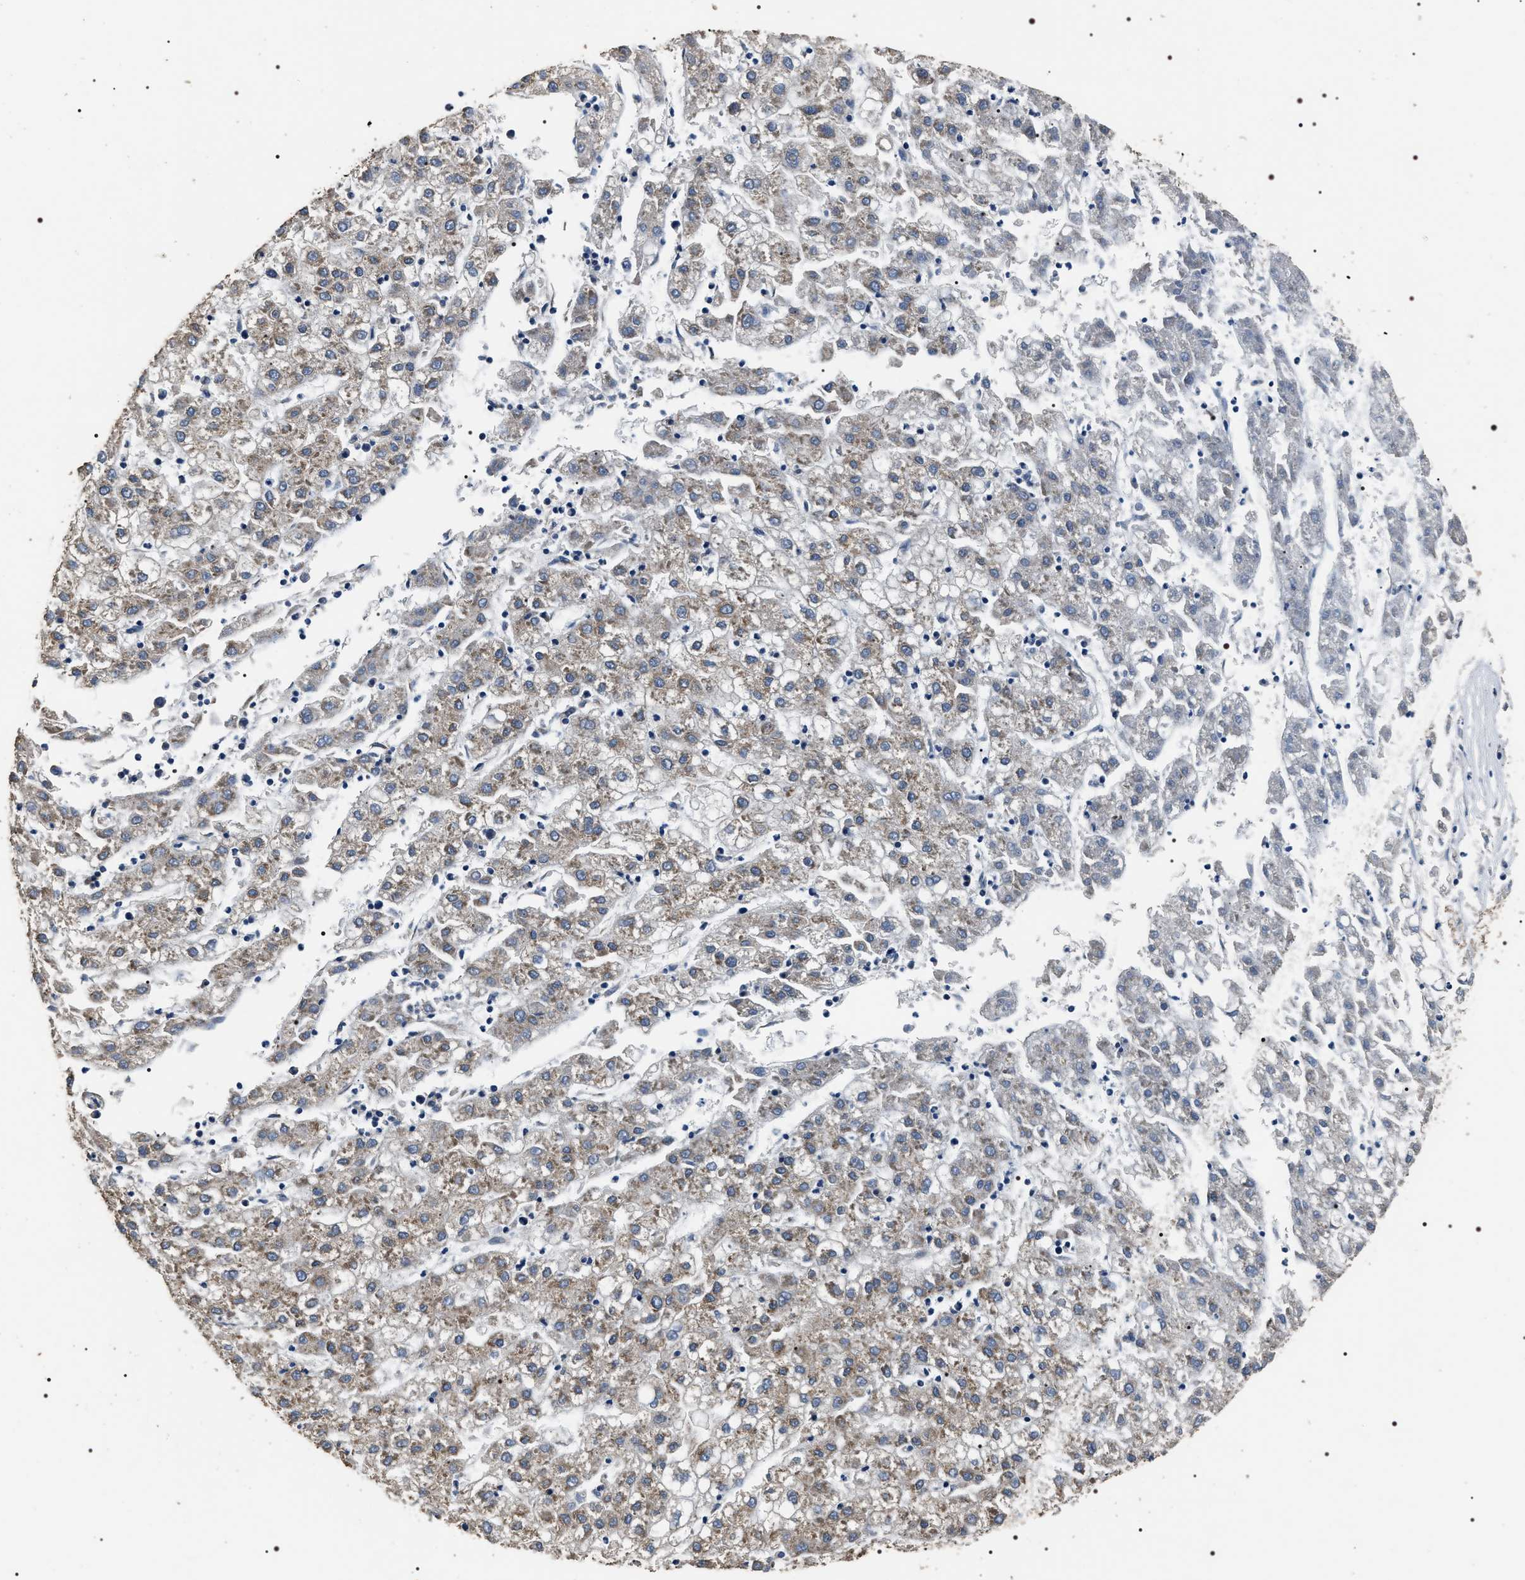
{"staining": {"intensity": "weak", "quantity": "25%-75%", "location": "cytoplasmic/membranous"}, "tissue": "liver cancer", "cell_type": "Tumor cells", "image_type": "cancer", "snomed": [{"axis": "morphology", "description": "Carcinoma, Hepatocellular, NOS"}, {"axis": "topography", "description": "Liver"}], "caption": "A high-resolution photomicrograph shows immunohistochemistry staining of liver cancer (hepatocellular carcinoma), which demonstrates weak cytoplasmic/membranous expression in approximately 25%-75% of tumor cells. (brown staining indicates protein expression, while blue staining denotes nuclei).", "gene": "KTN1", "patient": {"sex": "male", "age": 72}}